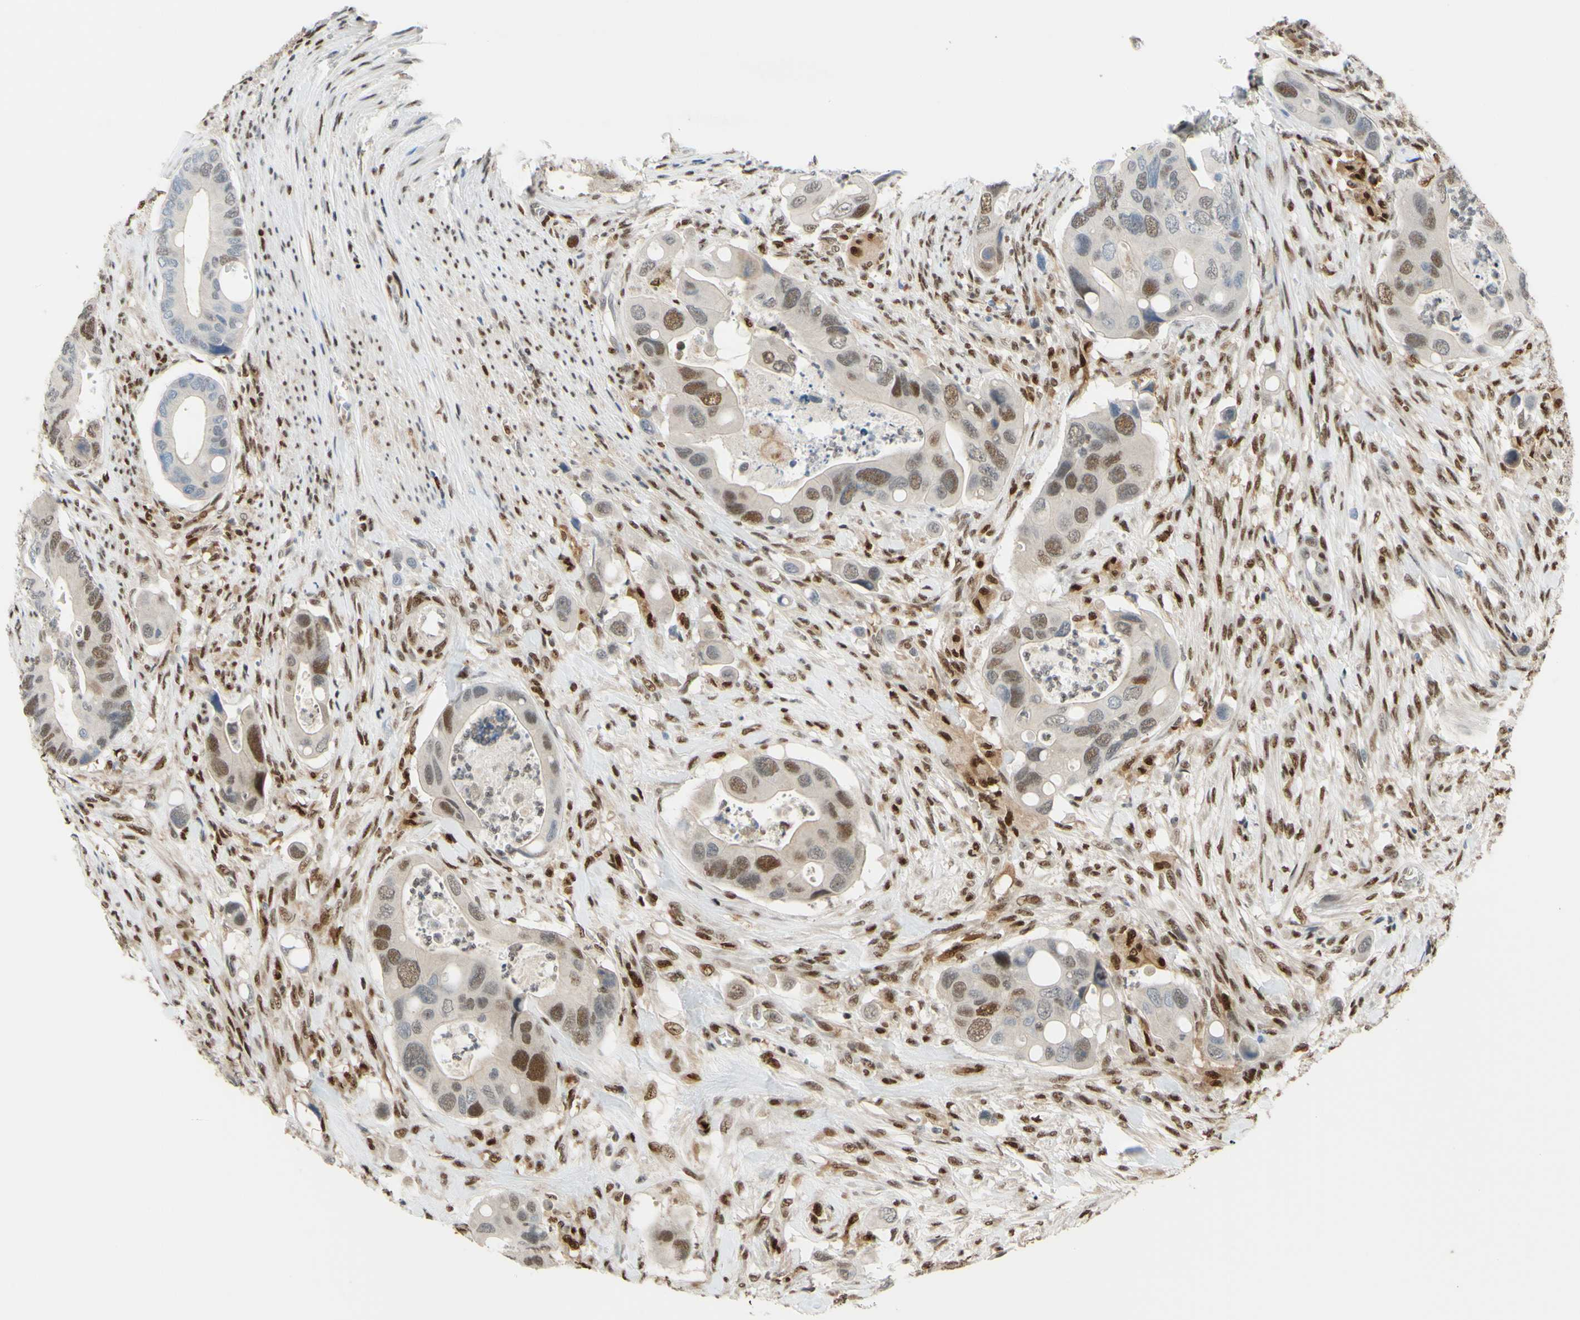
{"staining": {"intensity": "moderate", "quantity": "25%-75%", "location": "cytoplasmic/membranous,nuclear"}, "tissue": "colorectal cancer", "cell_type": "Tumor cells", "image_type": "cancer", "snomed": [{"axis": "morphology", "description": "Adenocarcinoma, NOS"}, {"axis": "topography", "description": "Rectum"}], "caption": "Tumor cells reveal medium levels of moderate cytoplasmic/membranous and nuclear staining in about 25%-75% of cells in colorectal cancer.", "gene": "FKBP5", "patient": {"sex": "female", "age": 57}}